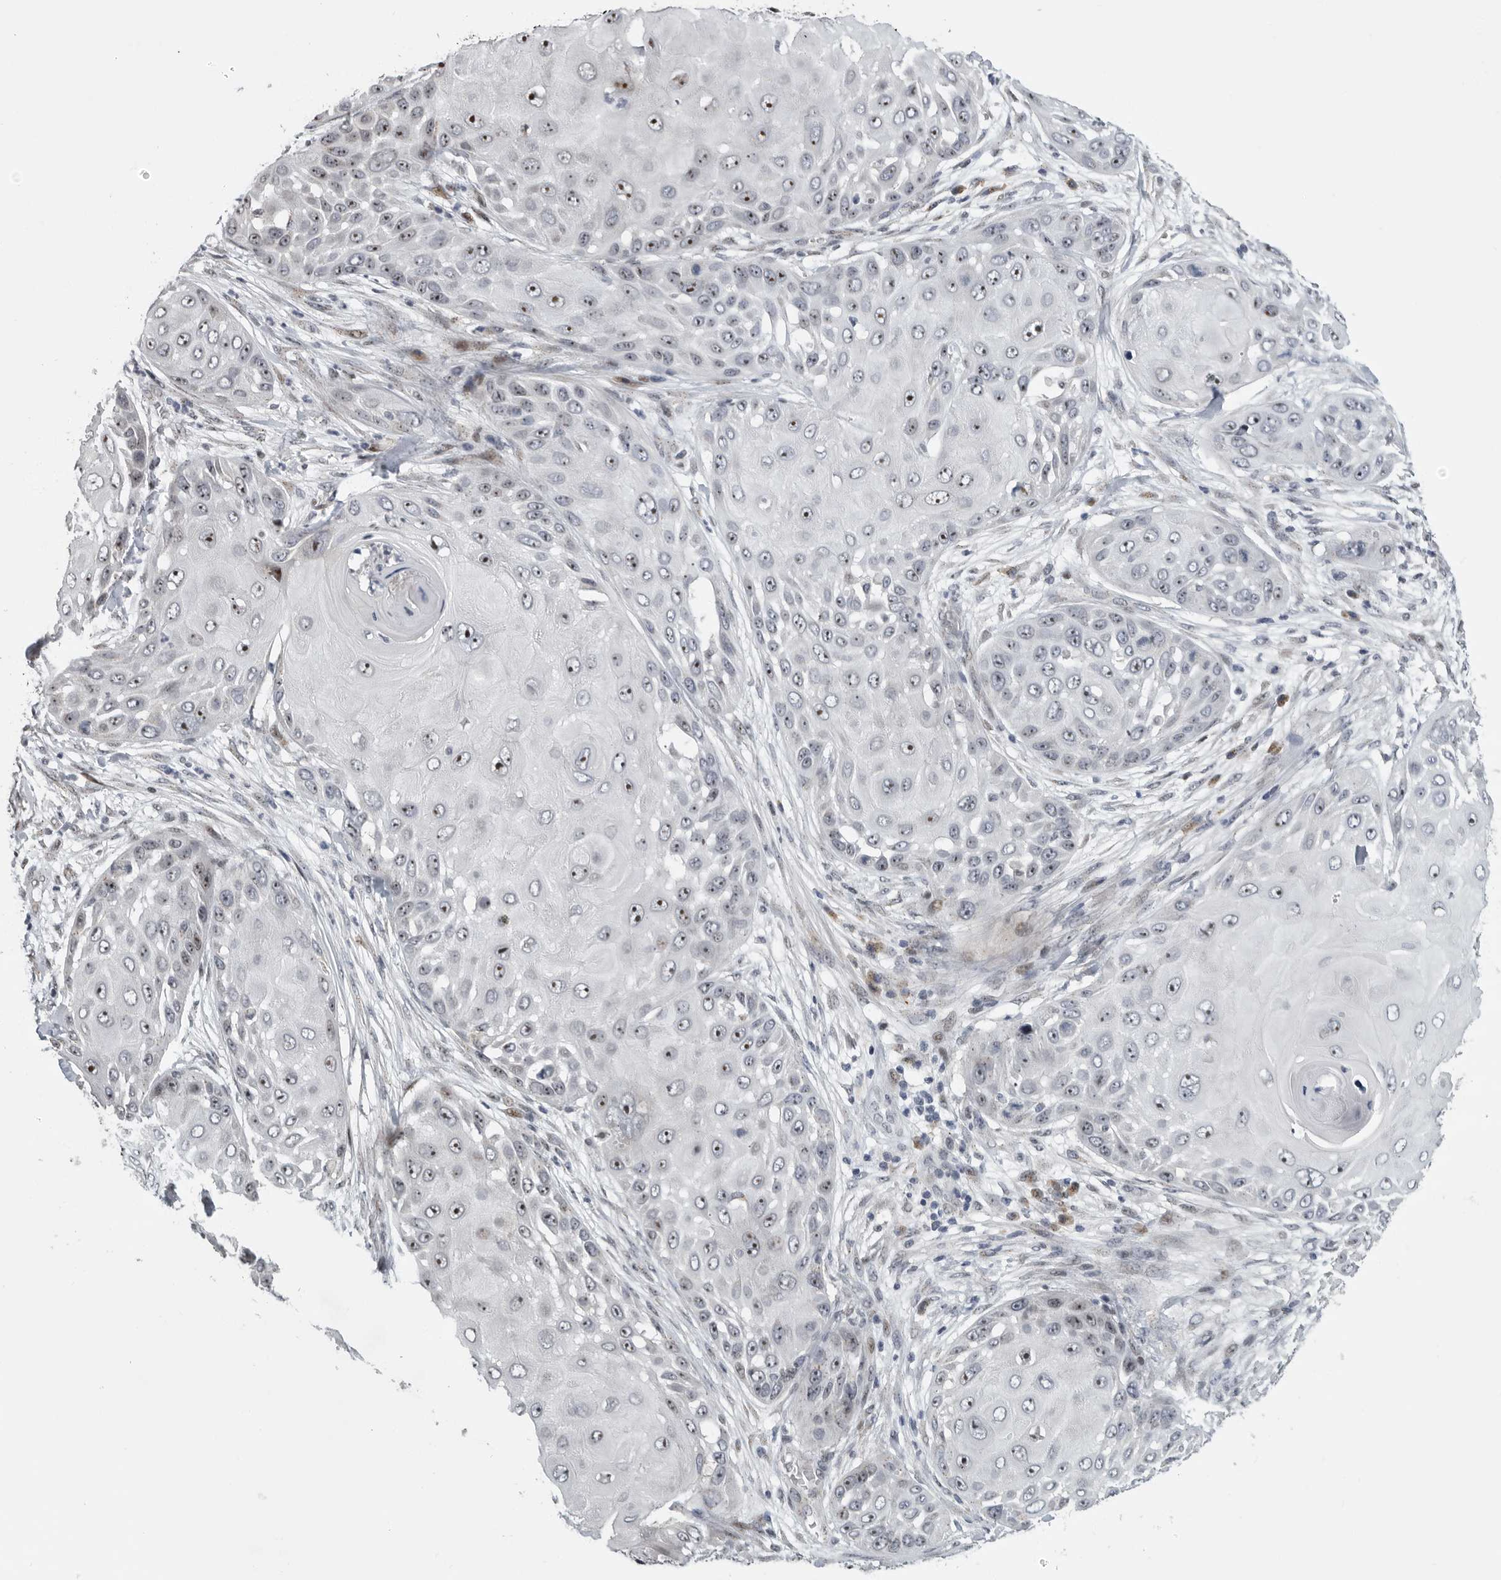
{"staining": {"intensity": "moderate", "quantity": ">75%", "location": "nuclear"}, "tissue": "skin cancer", "cell_type": "Tumor cells", "image_type": "cancer", "snomed": [{"axis": "morphology", "description": "Squamous cell carcinoma, NOS"}, {"axis": "topography", "description": "Skin"}], "caption": "Tumor cells exhibit medium levels of moderate nuclear positivity in approximately >75% of cells in human squamous cell carcinoma (skin).", "gene": "PCMTD1", "patient": {"sex": "female", "age": 44}}